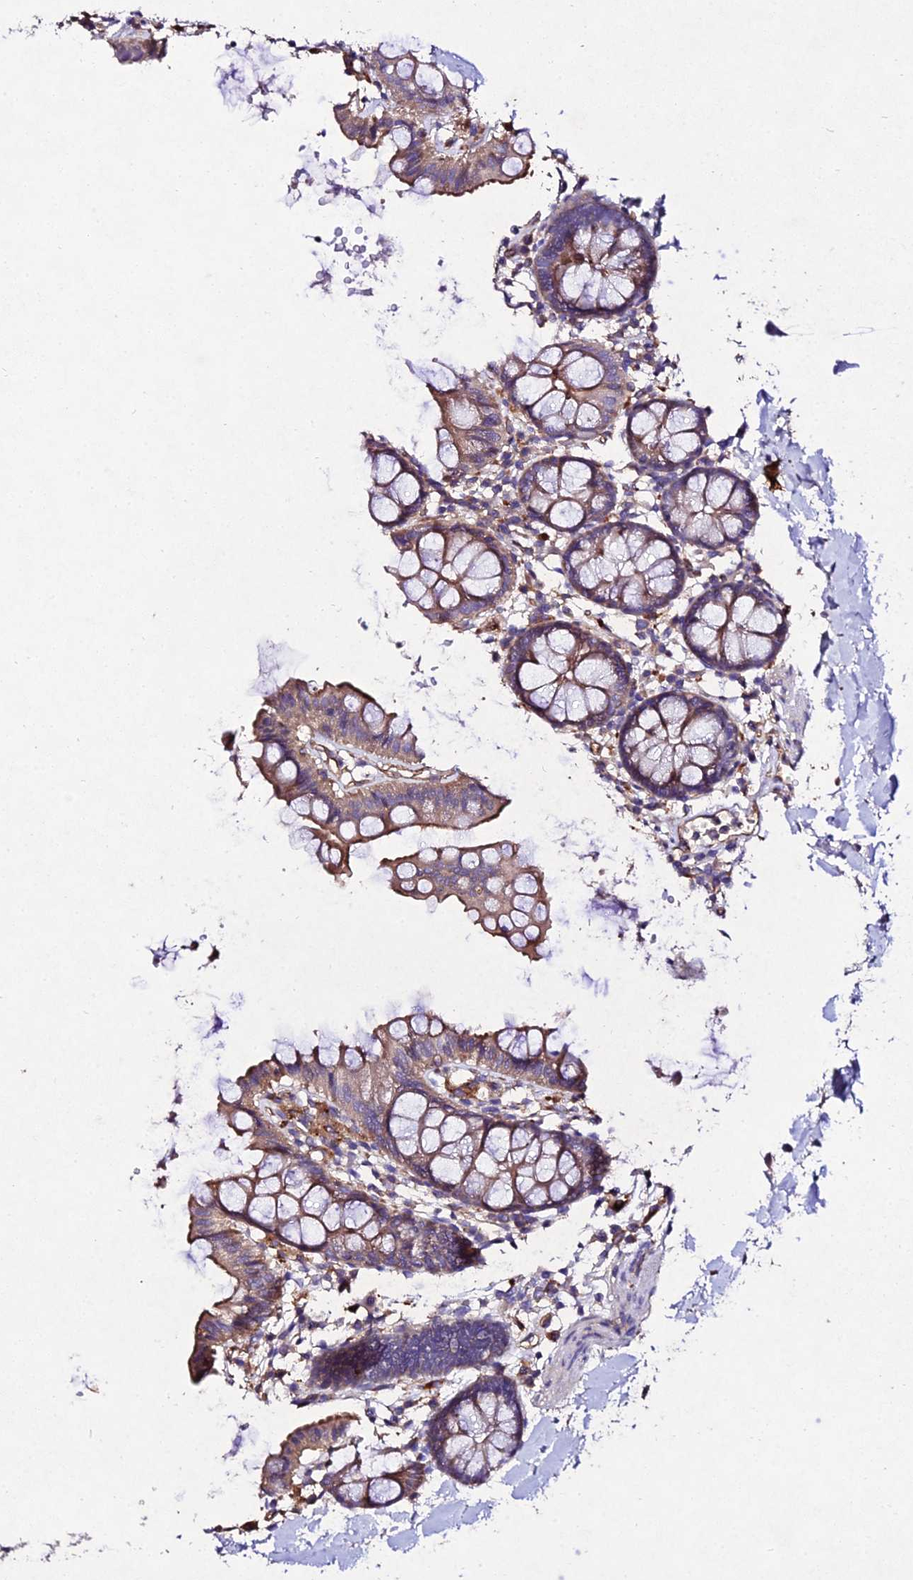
{"staining": {"intensity": "moderate", "quantity": ">75%", "location": "cytoplasmic/membranous"}, "tissue": "colon", "cell_type": "Endothelial cells", "image_type": "normal", "snomed": [{"axis": "morphology", "description": "Normal tissue, NOS"}, {"axis": "topography", "description": "Colon"}], "caption": "Protein analysis of unremarkable colon displays moderate cytoplasmic/membranous expression in about >75% of endothelial cells. The protein of interest is stained brown, and the nuclei are stained in blue (DAB (3,3'-diaminobenzidine) IHC with brightfield microscopy, high magnification).", "gene": "AP3M1", "patient": {"sex": "male", "age": 75}}